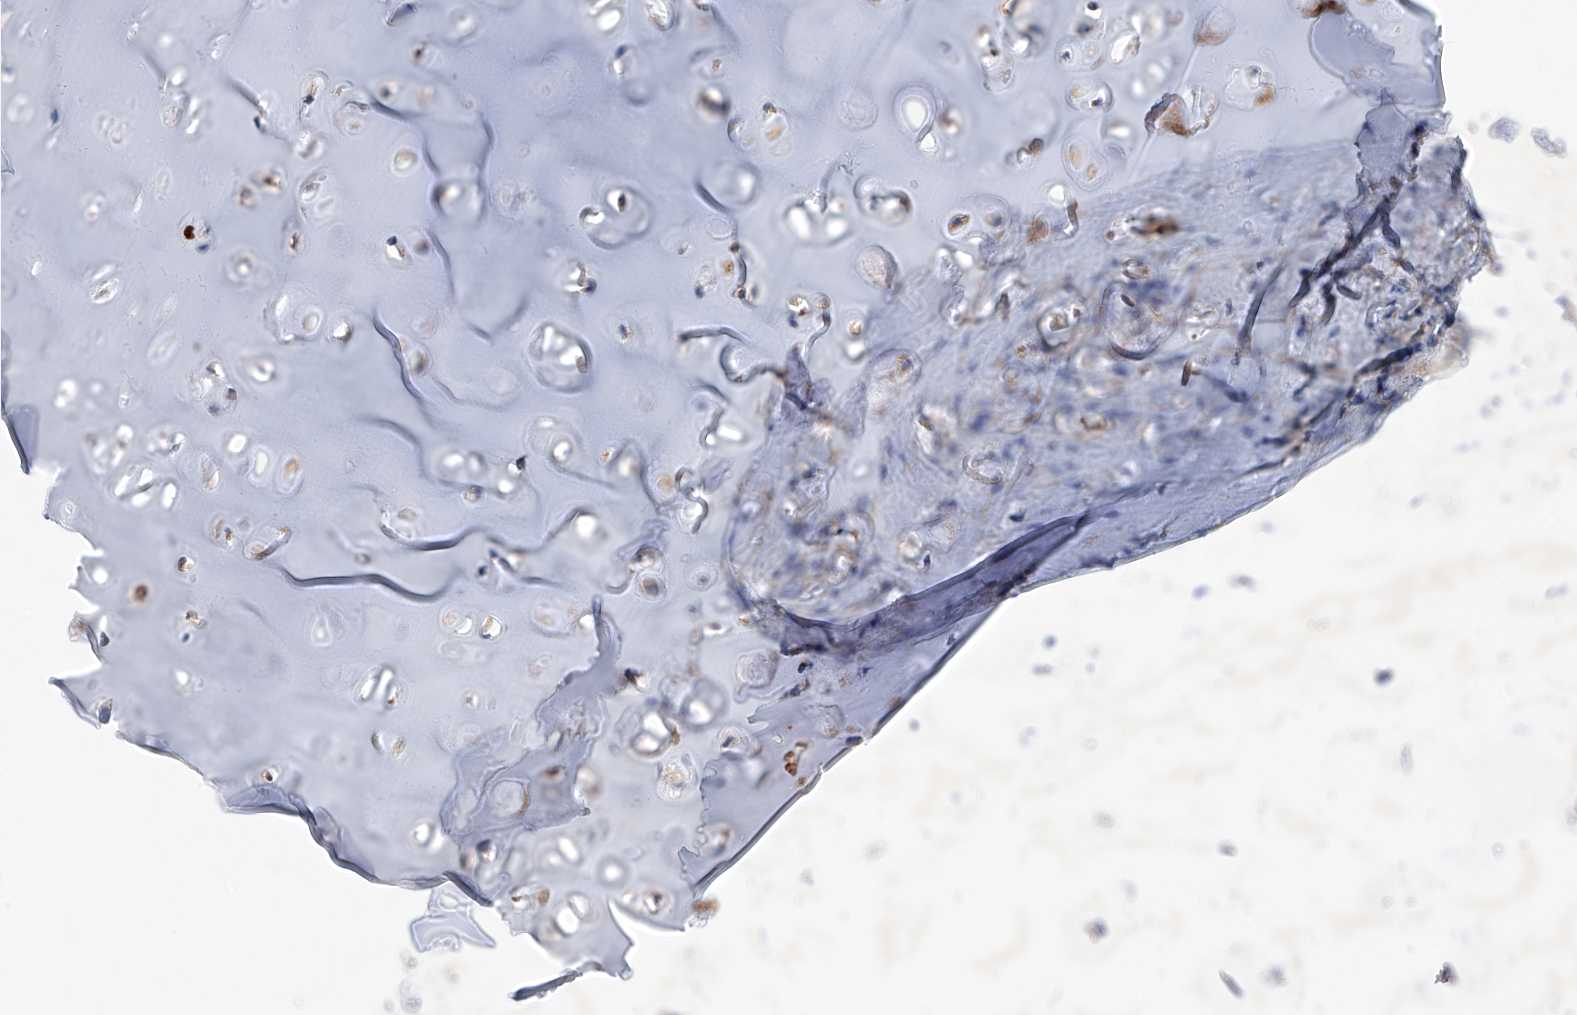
{"staining": {"intensity": "negative", "quantity": "none", "location": "none"}, "tissue": "adipose tissue", "cell_type": "Adipocytes", "image_type": "normal", "snomed": [{"axis": "morphology", "description": "Normal tissue, NOS"}, {"axis": "morphology", "description": "Basal cell carcinoma"}, {"axis": "topography", "description": "Cartilage tissue"}, {"axis": "topography", "description": "Nasopharynx"}, {"axis": "topography", "description": "Oral tissue"}], "caption": "This is an immunohistochemistry (IHC) photomicrograph of benign adipose tissue. There is no staining in adipocytes.", "gene": "HRNR", "patient": {"sex": "female", "age": 77}}